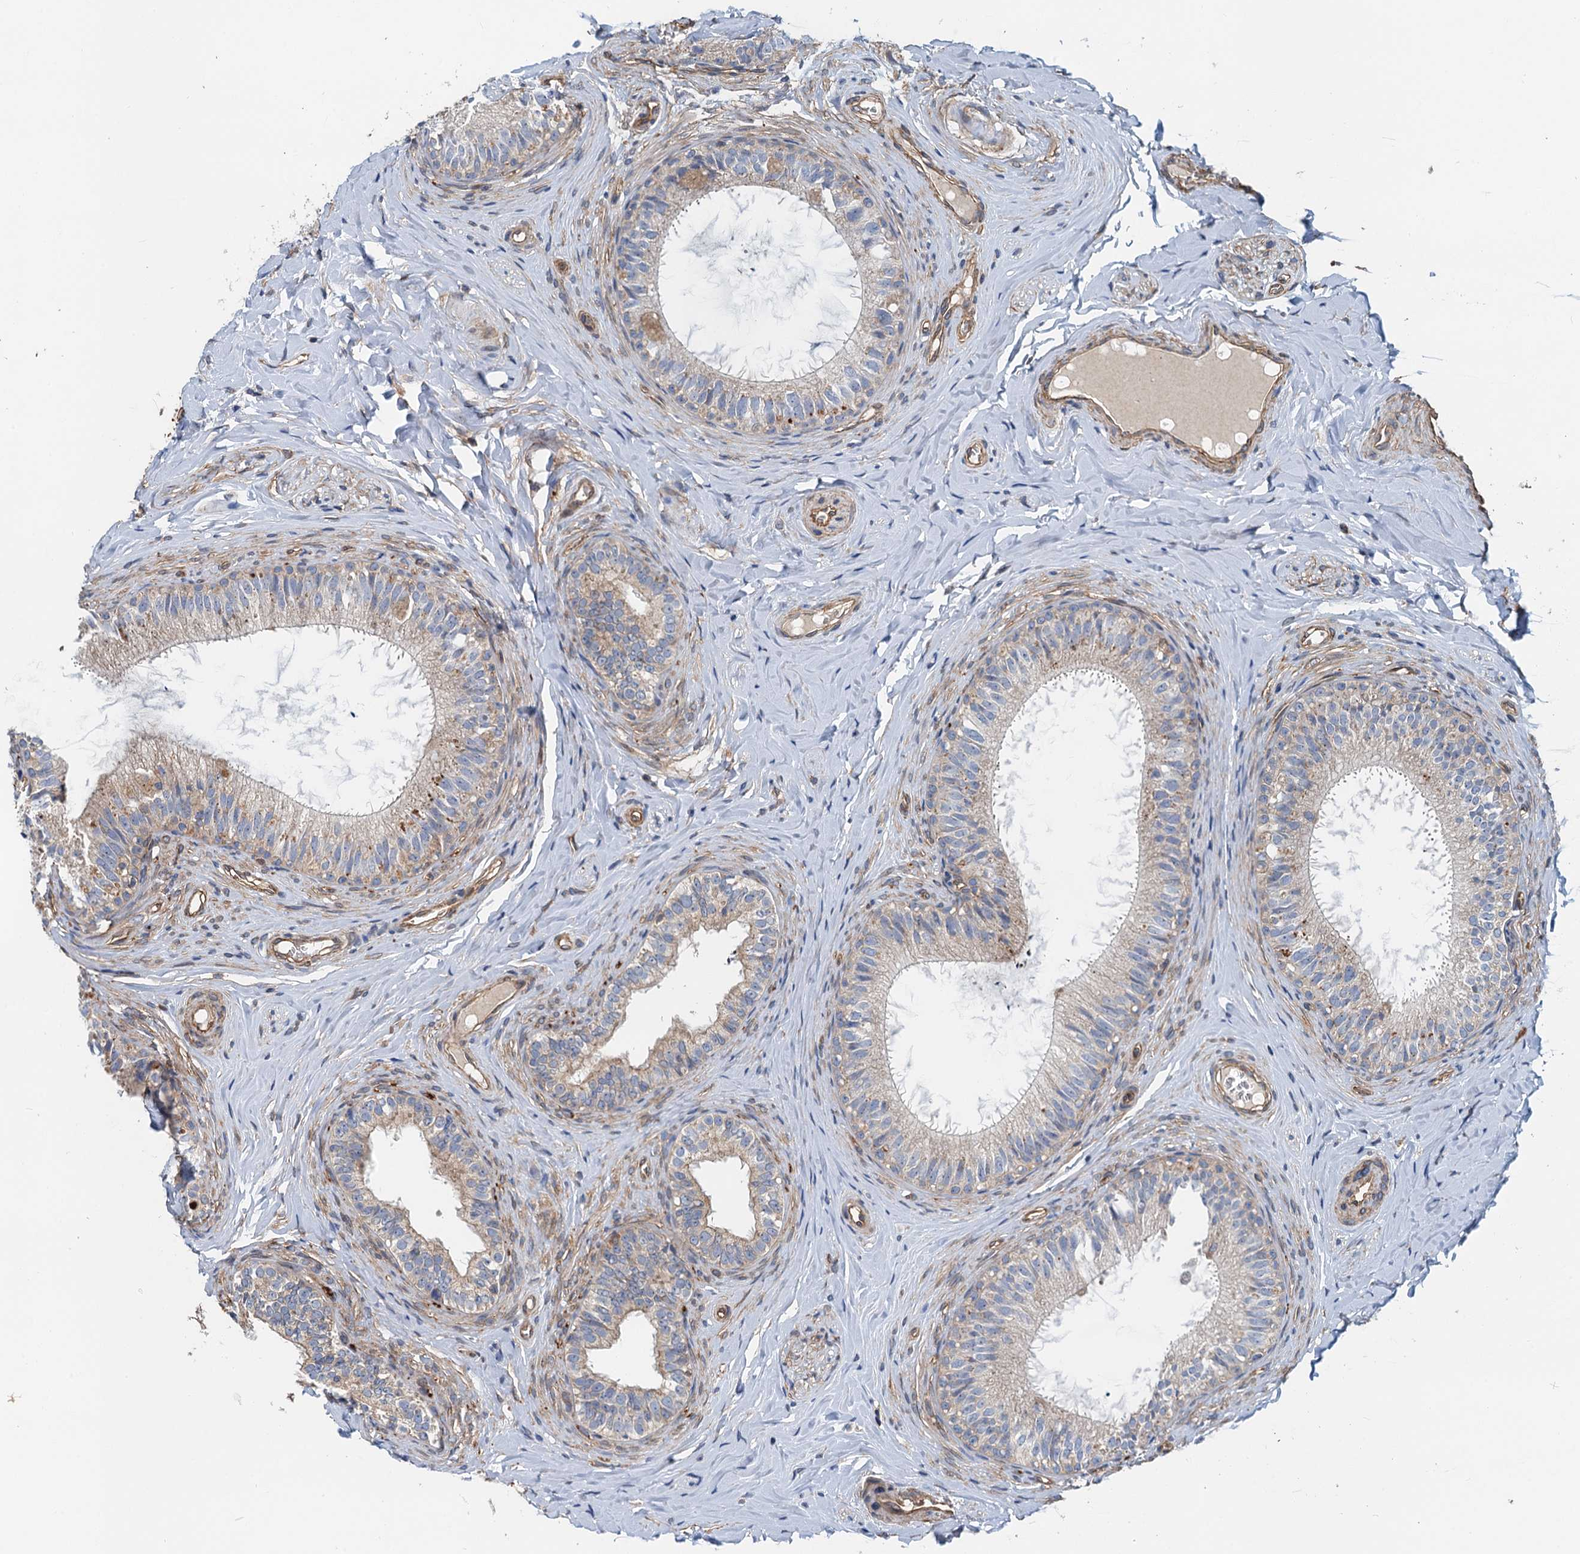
{"staining": {"intensity": "weak", "quantity": "<25%", "location": "cytoplasmic/membranous"}, "tissue": "epididymis", "cell_type": "Glandular cells", "image_type": "normal", "snomed": [{"axis": "morphology", "description": "Normal tissue, NOS"}, {"axis": "topography", "description": "Epididymis"}], "caption": "Immunohistochemical staining of benign epididymis exhibits no significant staining in glandular cells. (DAB IHC with hematoxylin counter stain).", "gene": "ROGDI", "patient": {"sex": "male", "age": 34}}